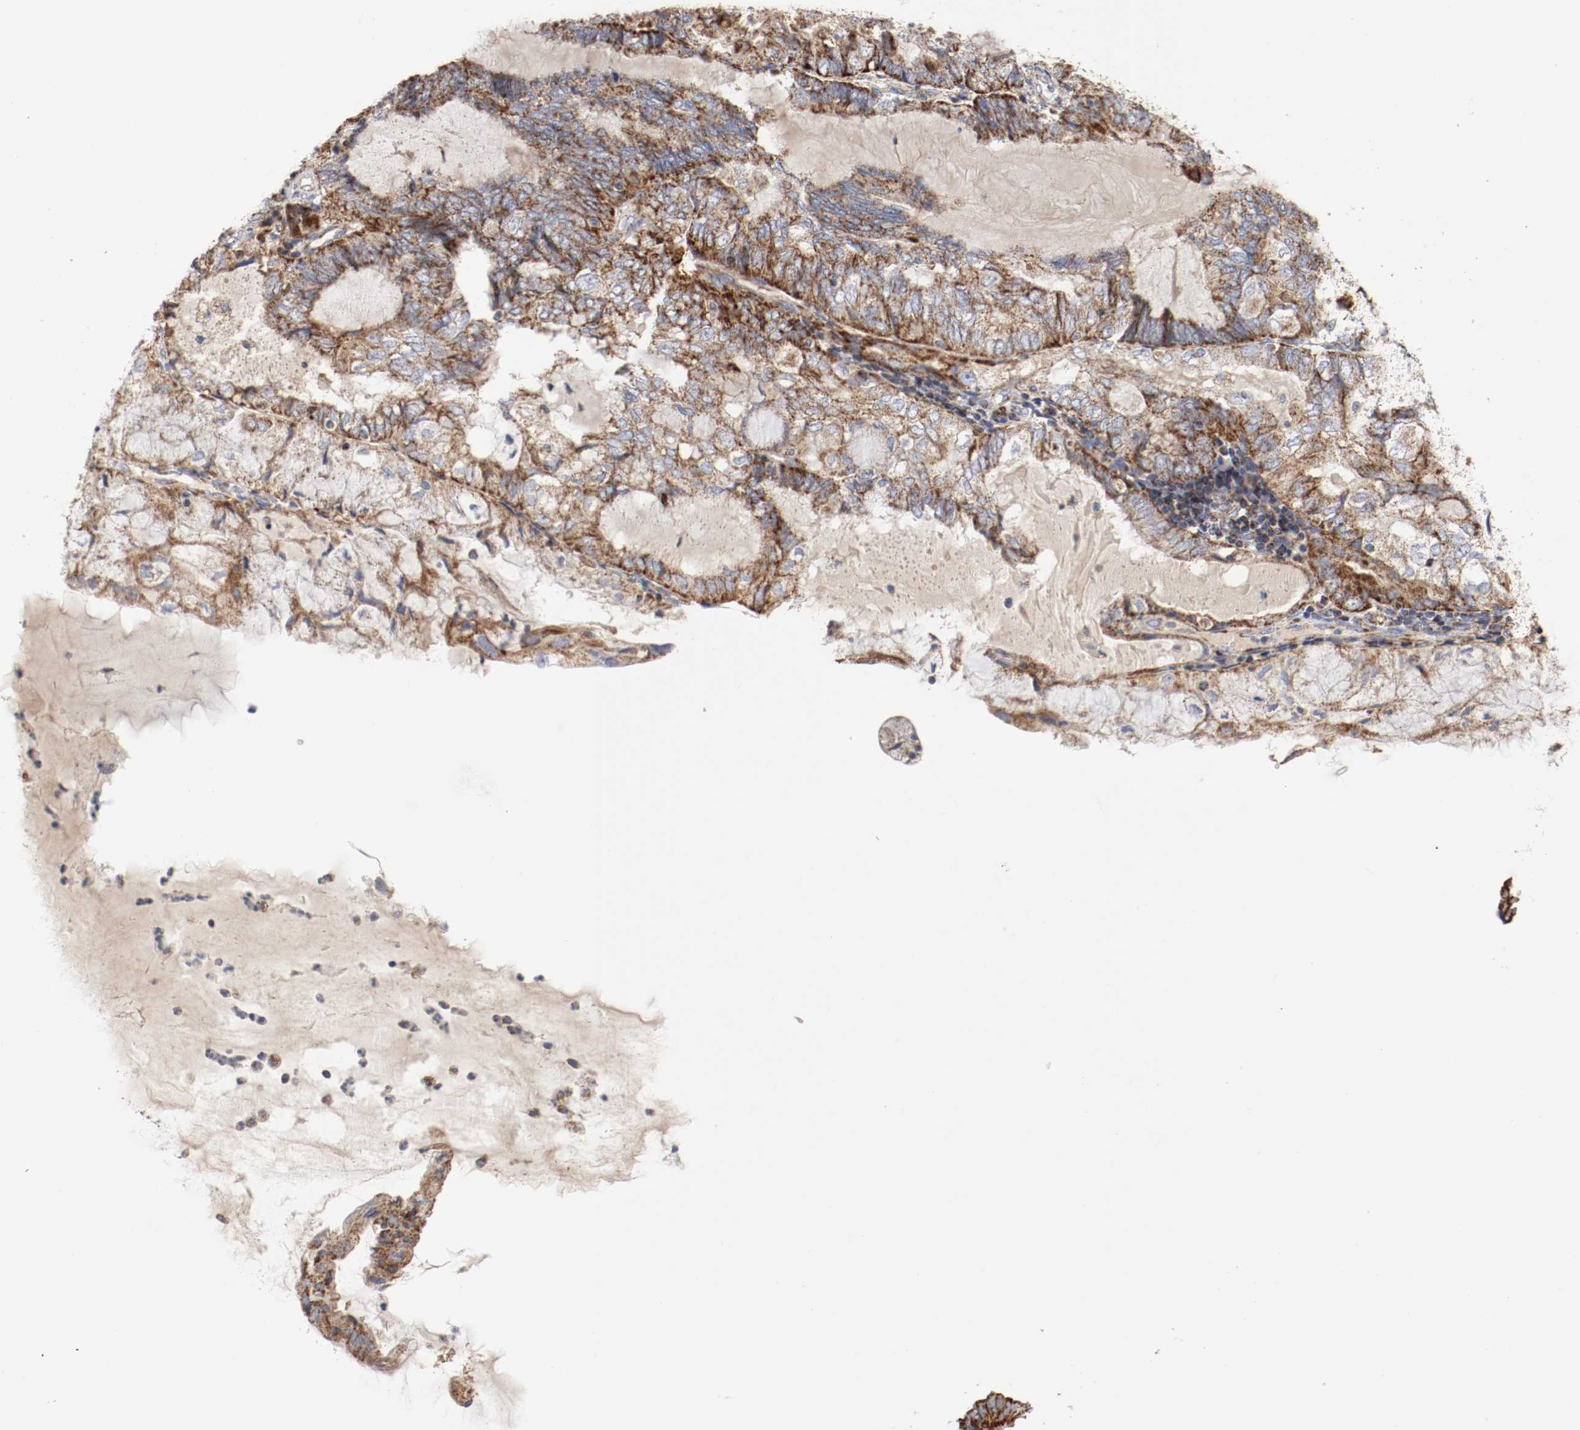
{"staining": {"intensity": "strong", "quantity": ">75%", "location": "cytoplasmic/membranous"}, "tissue": "endometrial cancer", "cell_type": "Tumor cells", "image_type": "cancer", "snomed": [{"axis": "morphology", "description": "Adenocarcinoma, NOS"}, {"axis": "topography", "description": "Endometrium"}], "caption": "A photomicrograph showing strong cytoplasmic/membranous expression in about >75% of tumor cells in endometrial cancer (adenocarcinoma), as visualized by brown immunohistochemical staining.", "gene": "AFG3L2", "patient": {"sex": "female", "age": 81}}